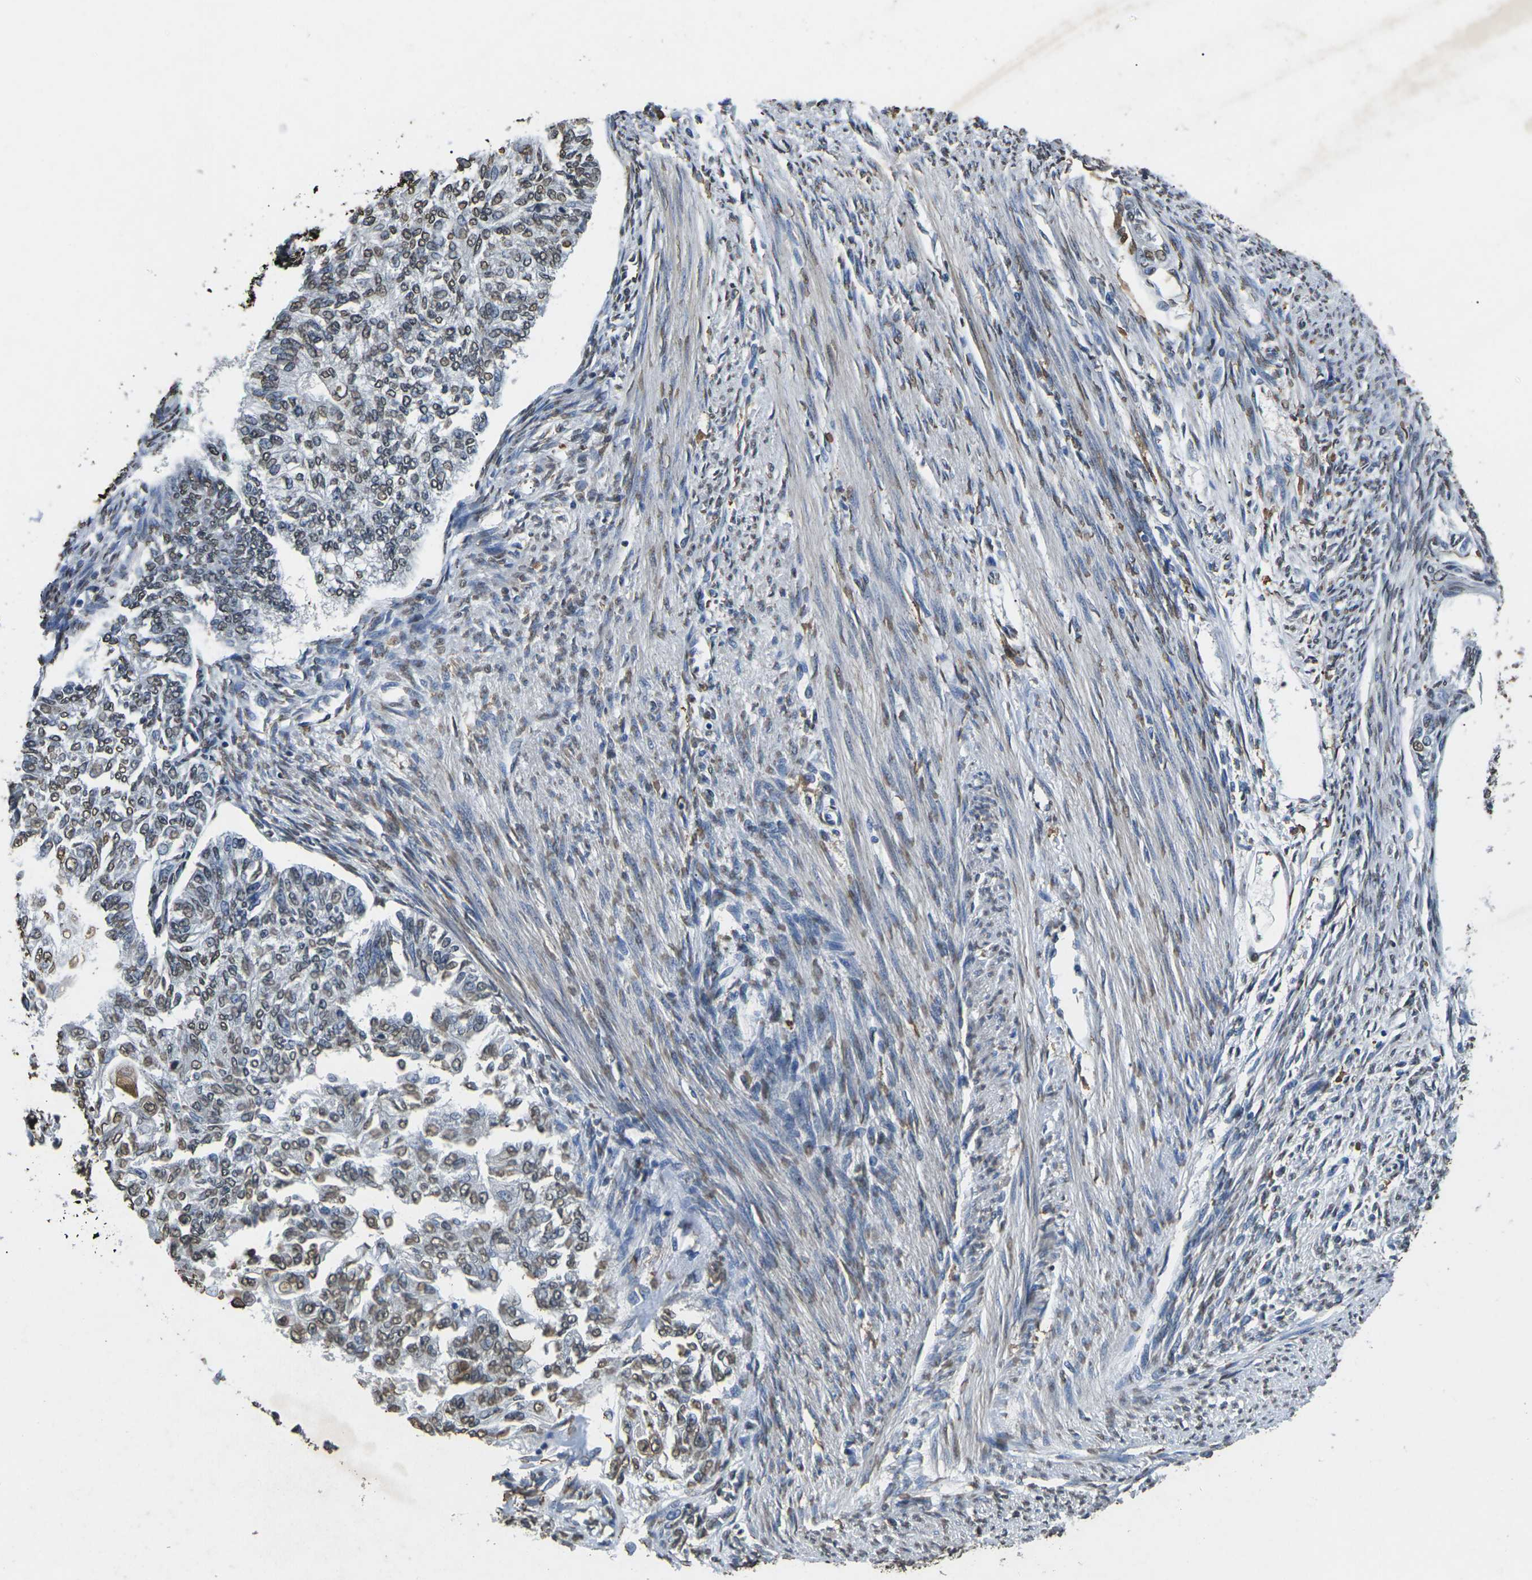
{"staining": {"intensity": "weak", "quantity": ">75%", "location": "nuclear"}, "tissue": "endometrial cancer", "cell_type": "Tumor cells", "image_type": "cancer", "snomed": [{"axis": "morphology", "description": "Adenocarcinoma, NOS"}, {"axis": "topography", "description": "Endometrium"}], "caption": "About >75% of tumor cells in endometrial adenocarcinoma demonstrate weak nuclear protein positivity as visualized by brown immunohistochemical staining.", "gene": "SCNN1B", "patient": {"sex": "female", "age": 32}}